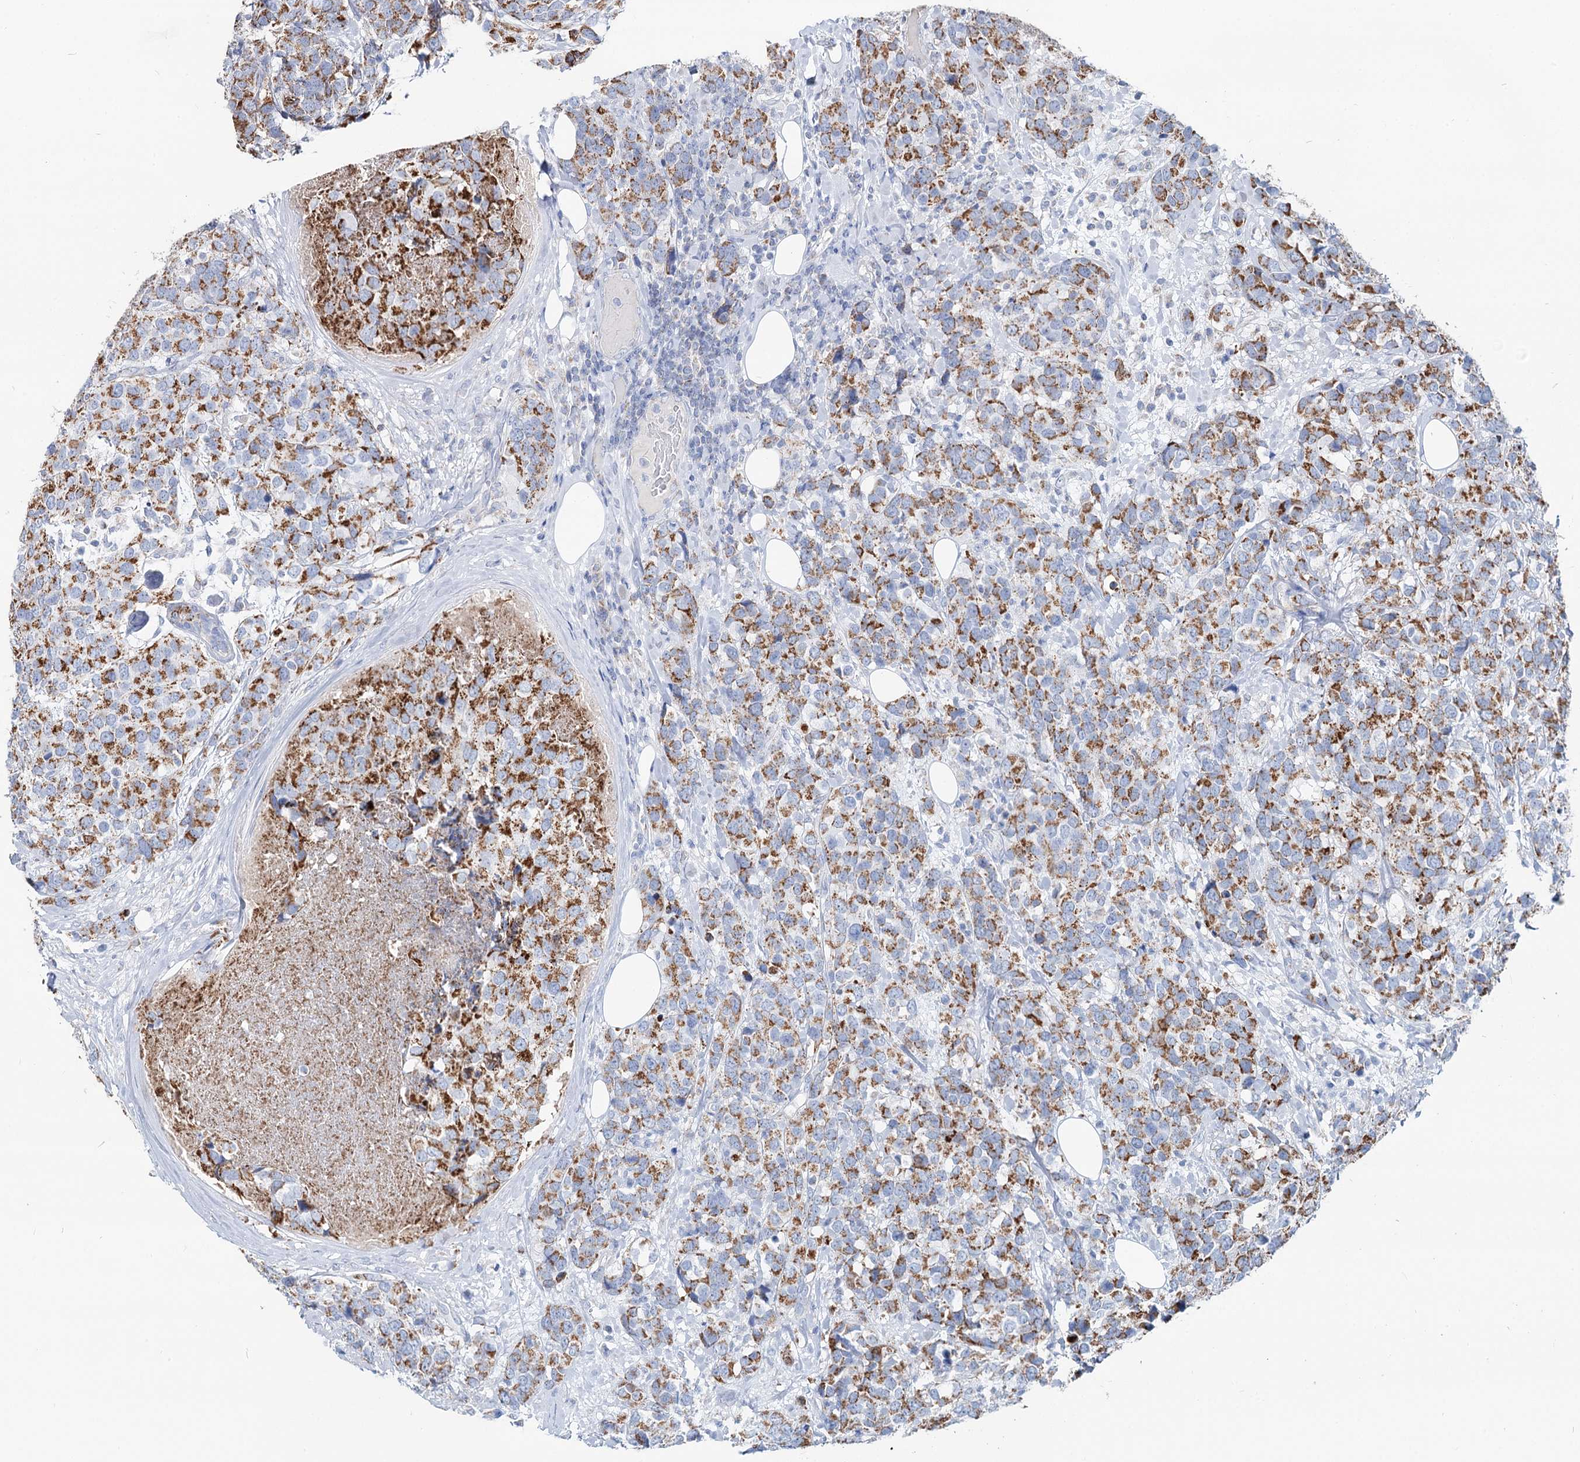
{"staining": {"intensity": "moderate", "quantity": ">75%", "location": "cytoplasmic/membranous"}, "tissue": "breast cancer", "cell_type": "Tumor cells", "image_type": "cancer", "snomed": [{"axis": "morphology", "description": "Lobular carcinoma"}, {"axis": "topography", "description": "Breast"}], "caption": "Brown immunohistochemical staining in breast lobular carcinoma displays moderate cytoplasmic/membranous positivity in approximately >75% of tumor cells.", "gene": "MCCC2", "patient": {"sex": "female", "age": 59}}